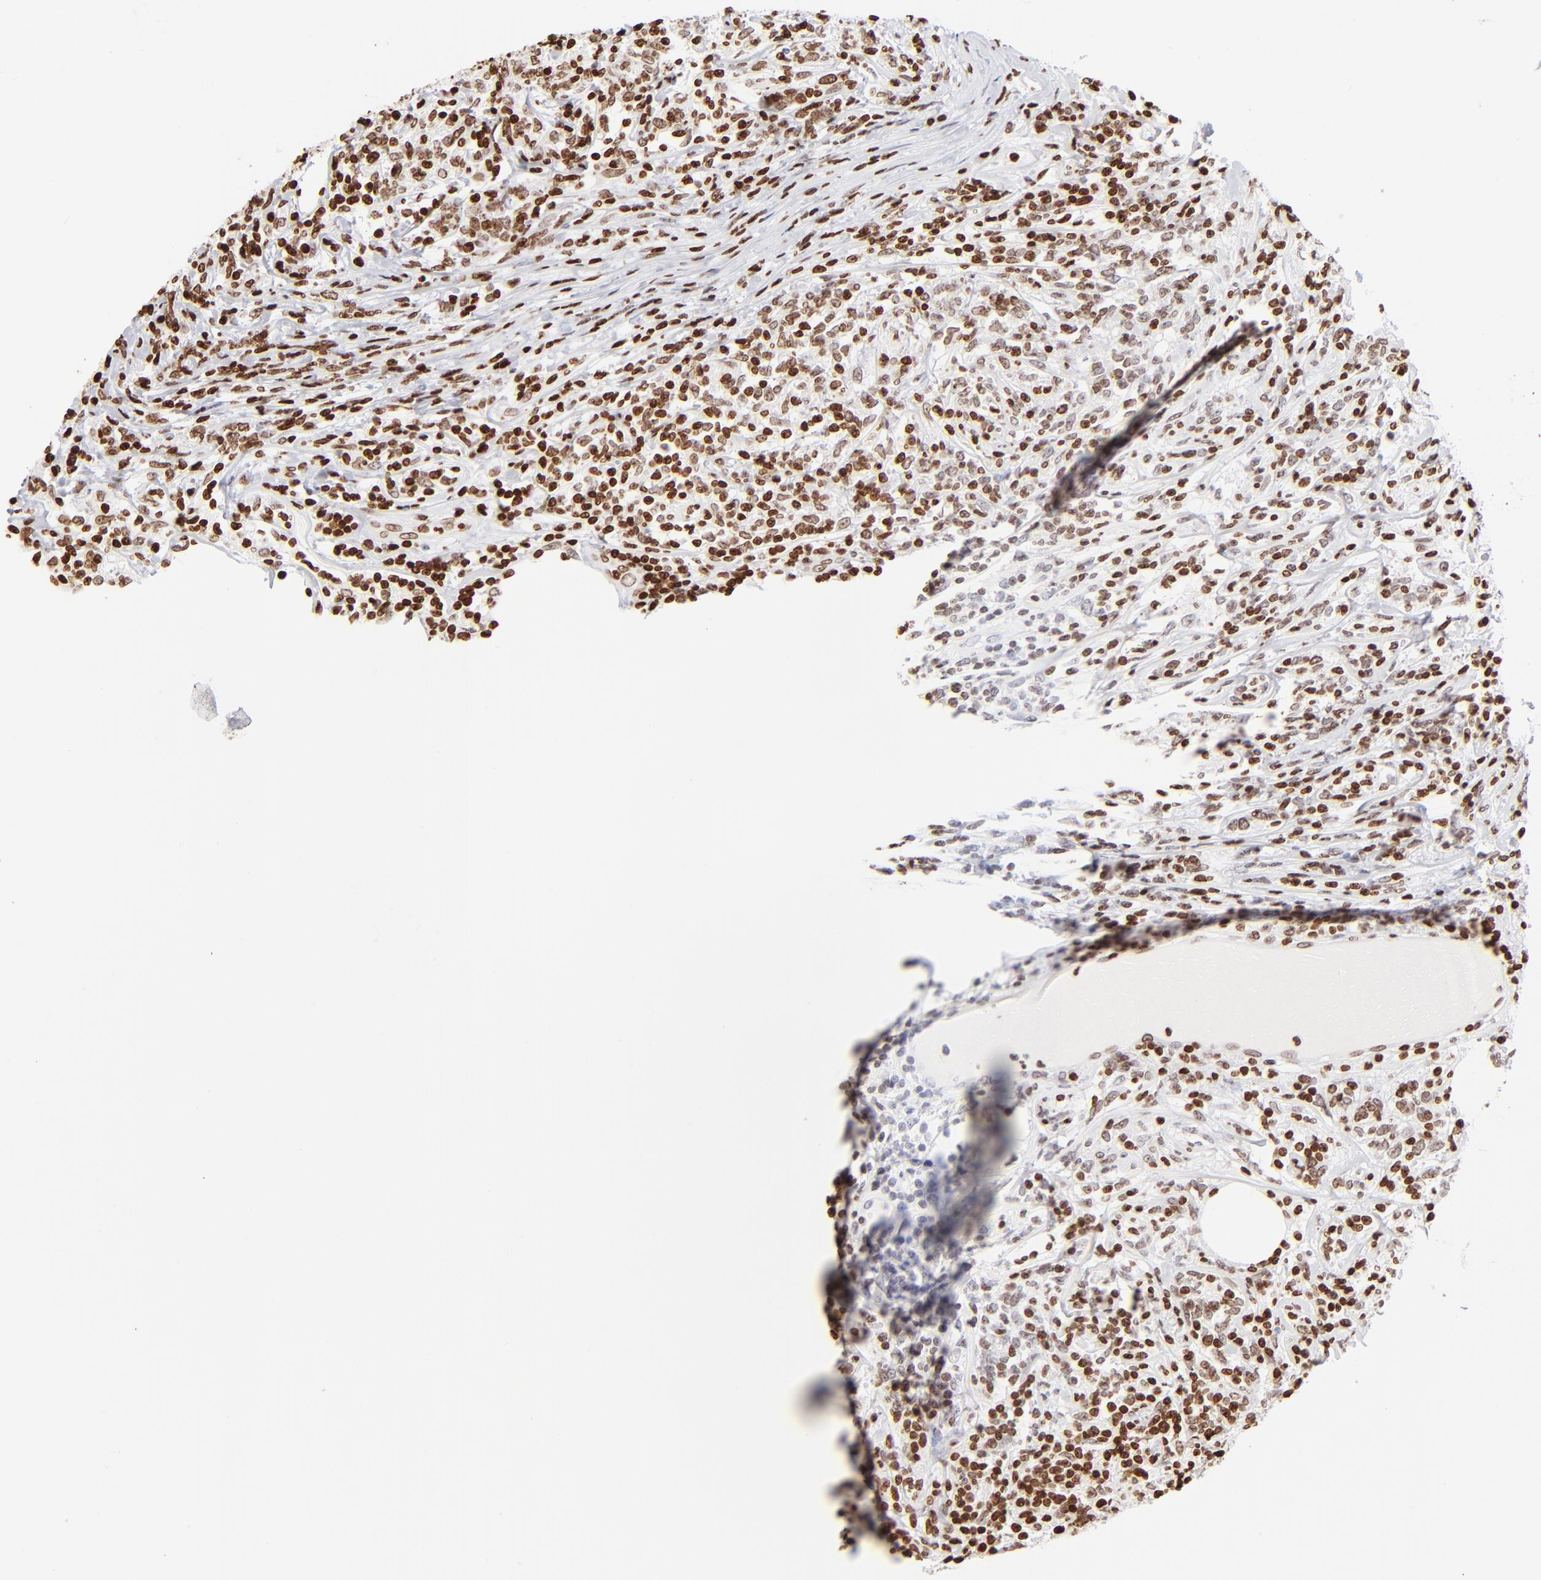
{"staining": {"intensity": "strong", "quantity": ">75%", "location": "nuclear"}, "tissue": "lymphoma", "cell_type": "Tumor cells", "image_type": "cancer", "snomed": [{"axis": "morphology", "description": "Malignant lymphoma, non-Hodgkin's type, High grade"}, {"axis": "topography", "description": "Lymph node"}], "caption": "Protein expression analysis of lymphoma reveals strong nuclear positivity in approximately >75% of tumor cells.", "gene": "RTL4", "patient": {"sex": "female", "age": 84}}